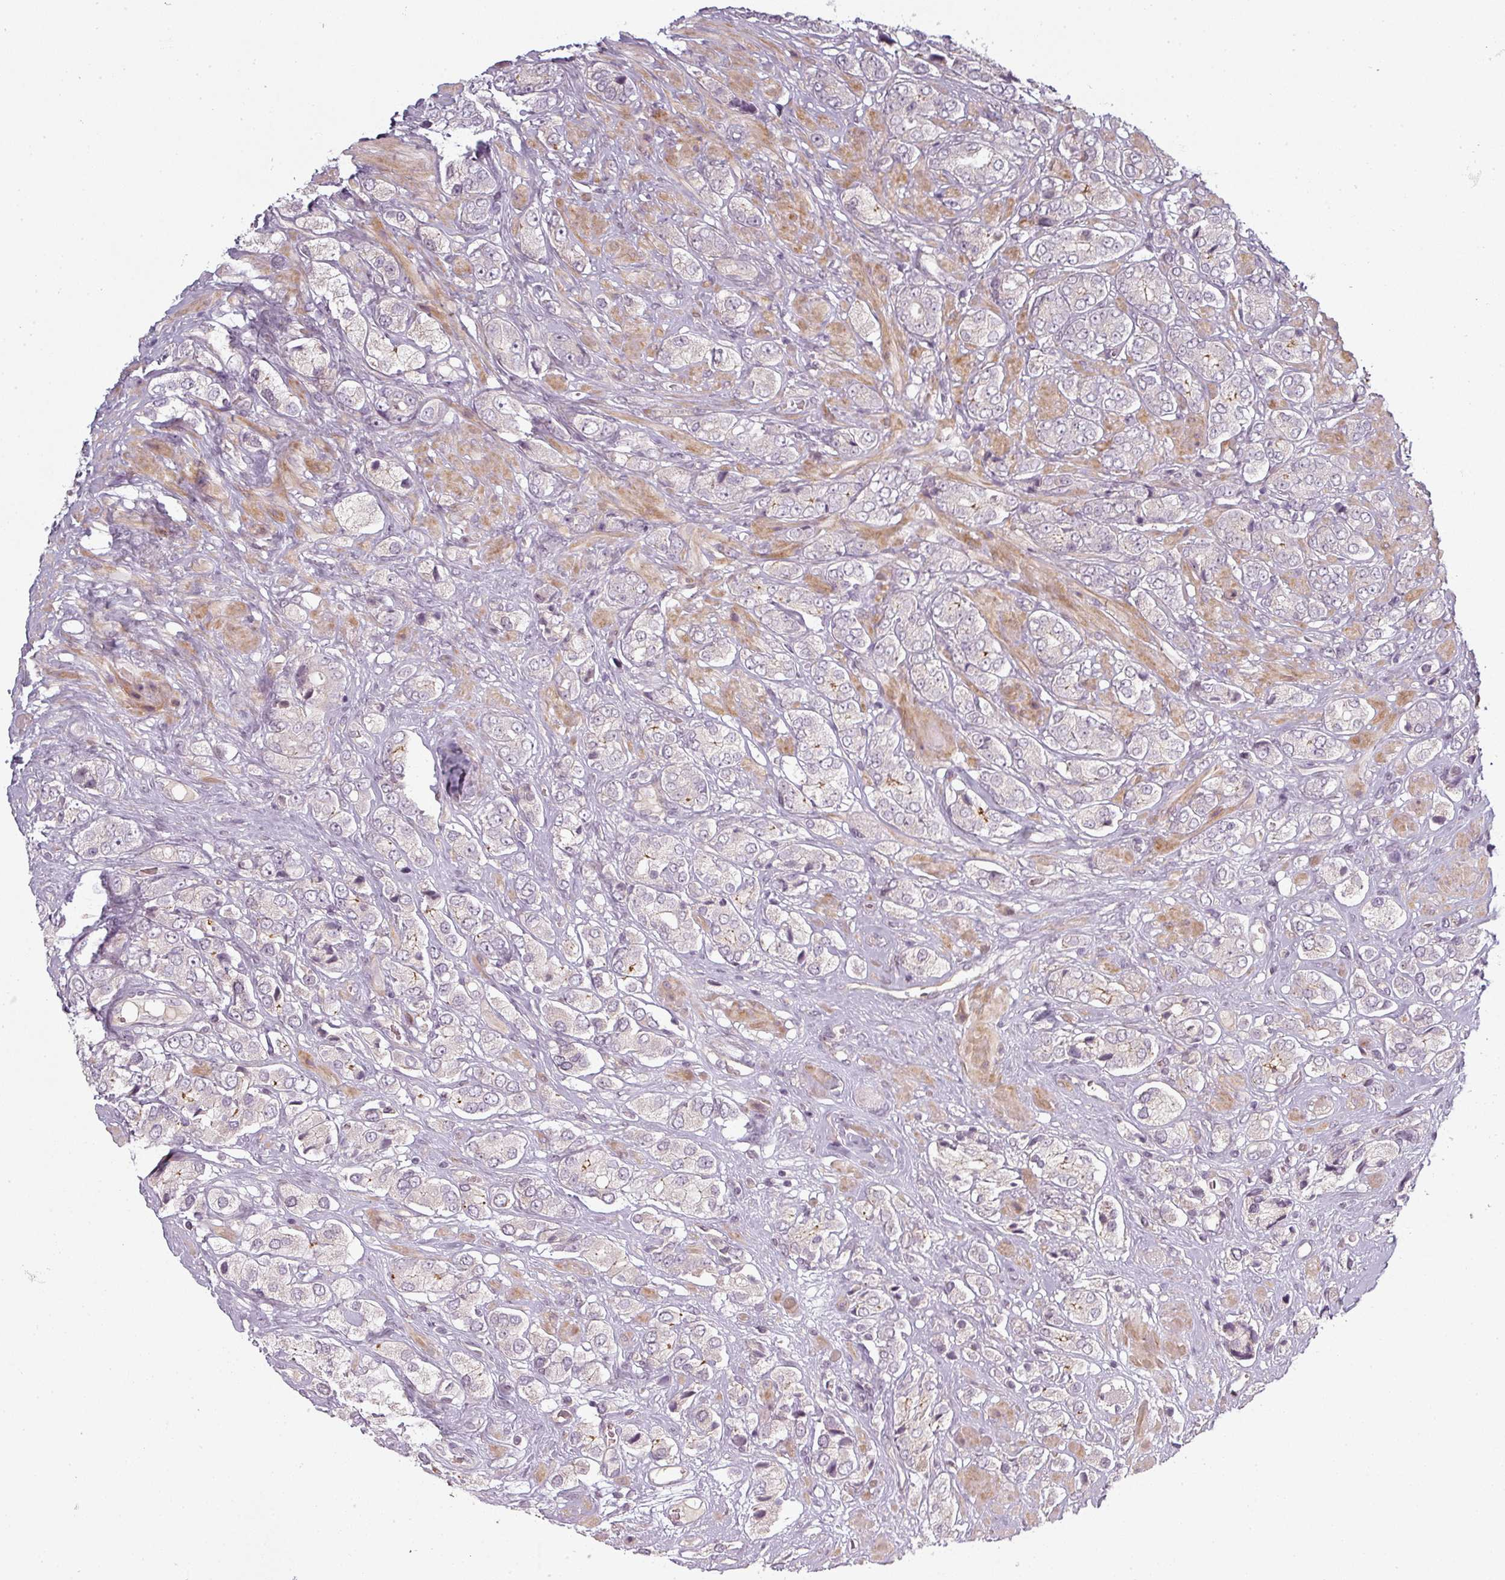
{"staining": {"intensity": "negative", "quantity": "none", "location": "none"}, "tissue": "prostate cancer", "cell_type": "Tumor cells", "image_type": "cancer", "snomed": [{"axis": "morphology", "description": "Adenocarcinoma, High grade"}, {"axis": "topography", "description": "Prostate and seminal vesicle, NOS"}], "caption": "Prostate cancer was stained to show a protein in brown. There is no significant expression in tumor cells.", "gene": "SLC16A9", "patient": {"sex": "male", "age": 64}}